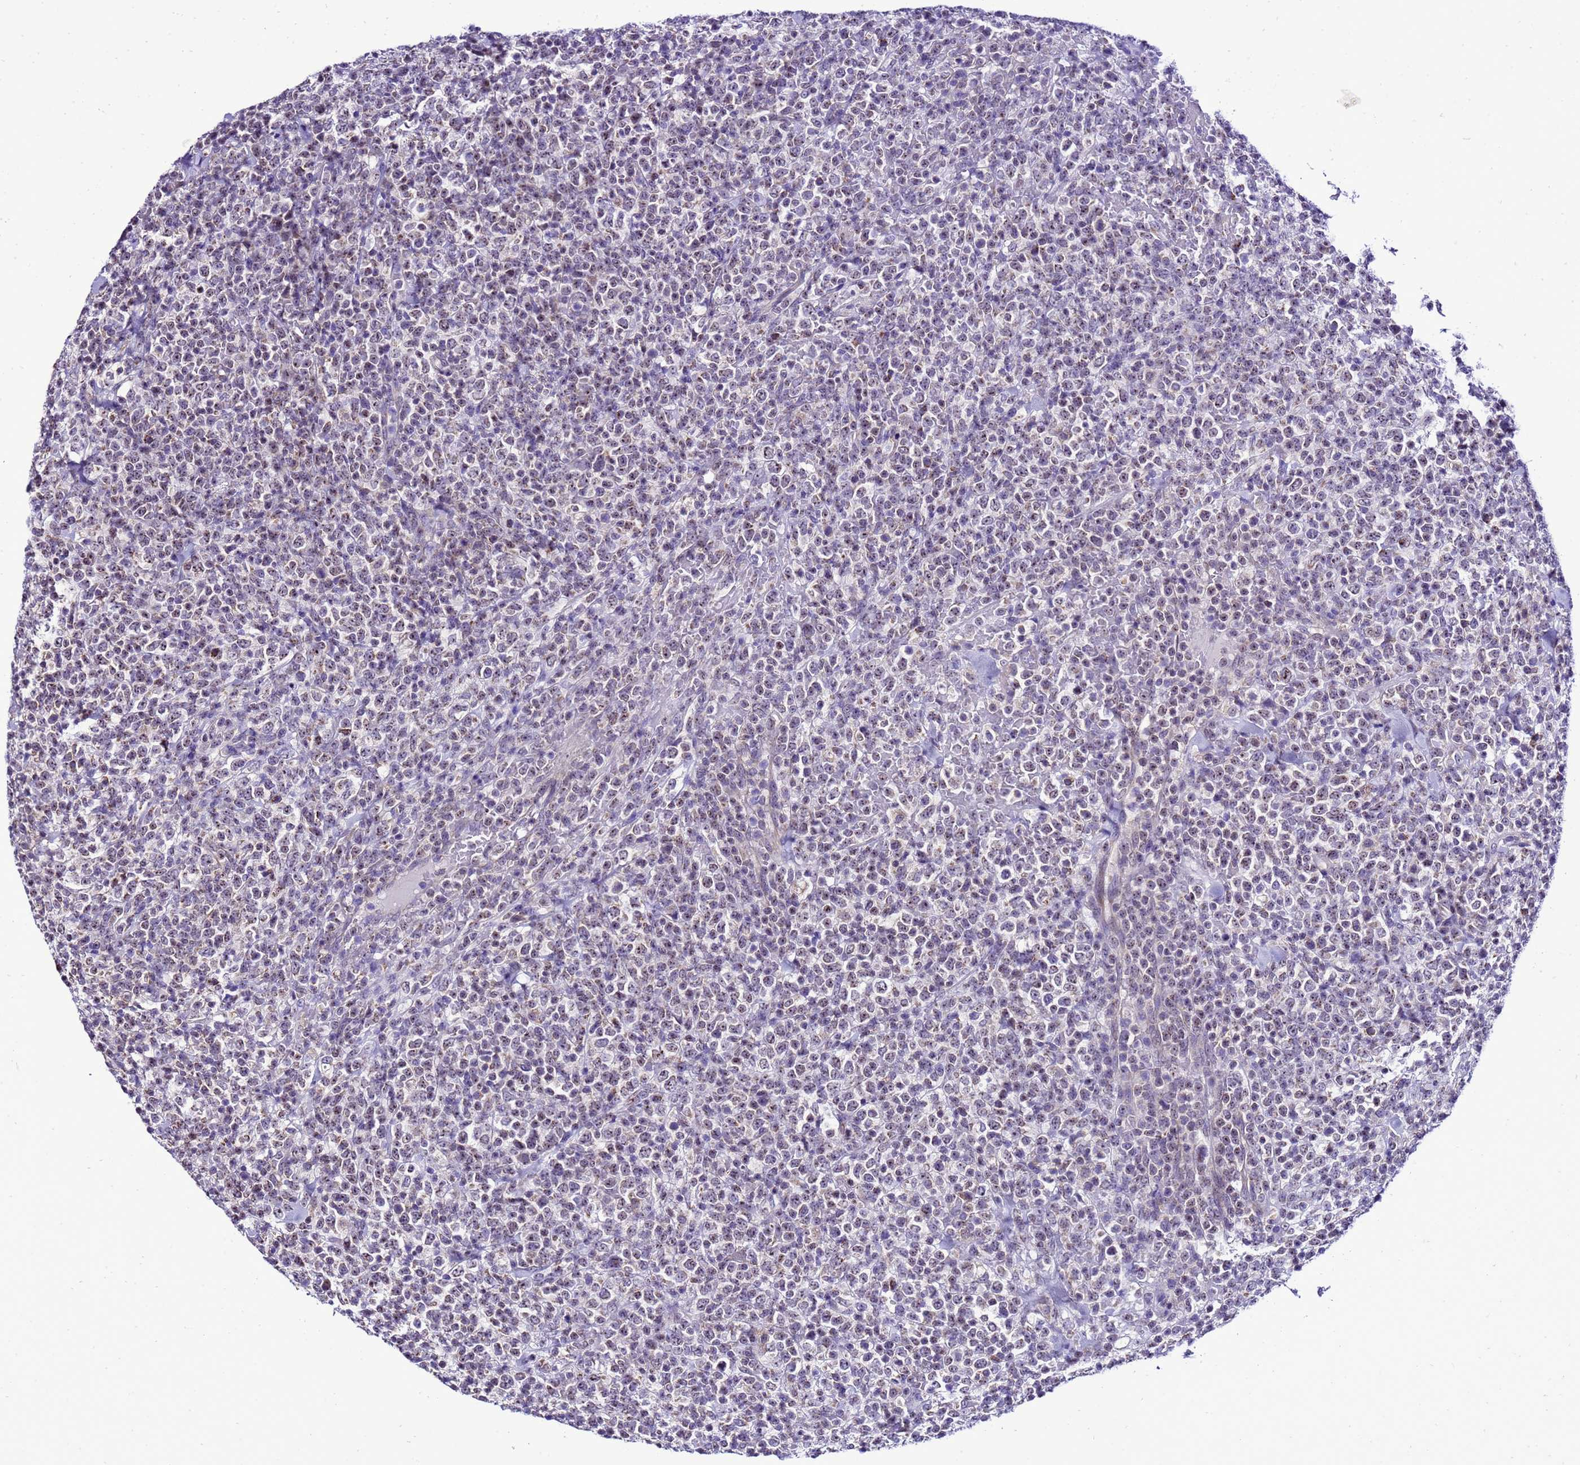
{"staining": {"intensity": "negative", "quantity": "none", "location": "none"}, "tissue": "lymphoma", "cell_type": "Tumor cells", "image_type": "cancer", "snomed": [{"axis": "morphology", "description": "Malignant lymphoma, non-Hodgkin's type, High grade"}, {"axis": "topography", "description": "Colon"}], "caption": "An immunohistochemistry histopathology image of lymphoma is shown. There is no staining in tumor cells of lymphoma.", "gene": "DPH6", "patient": {"sex": "female", "age": 53}}